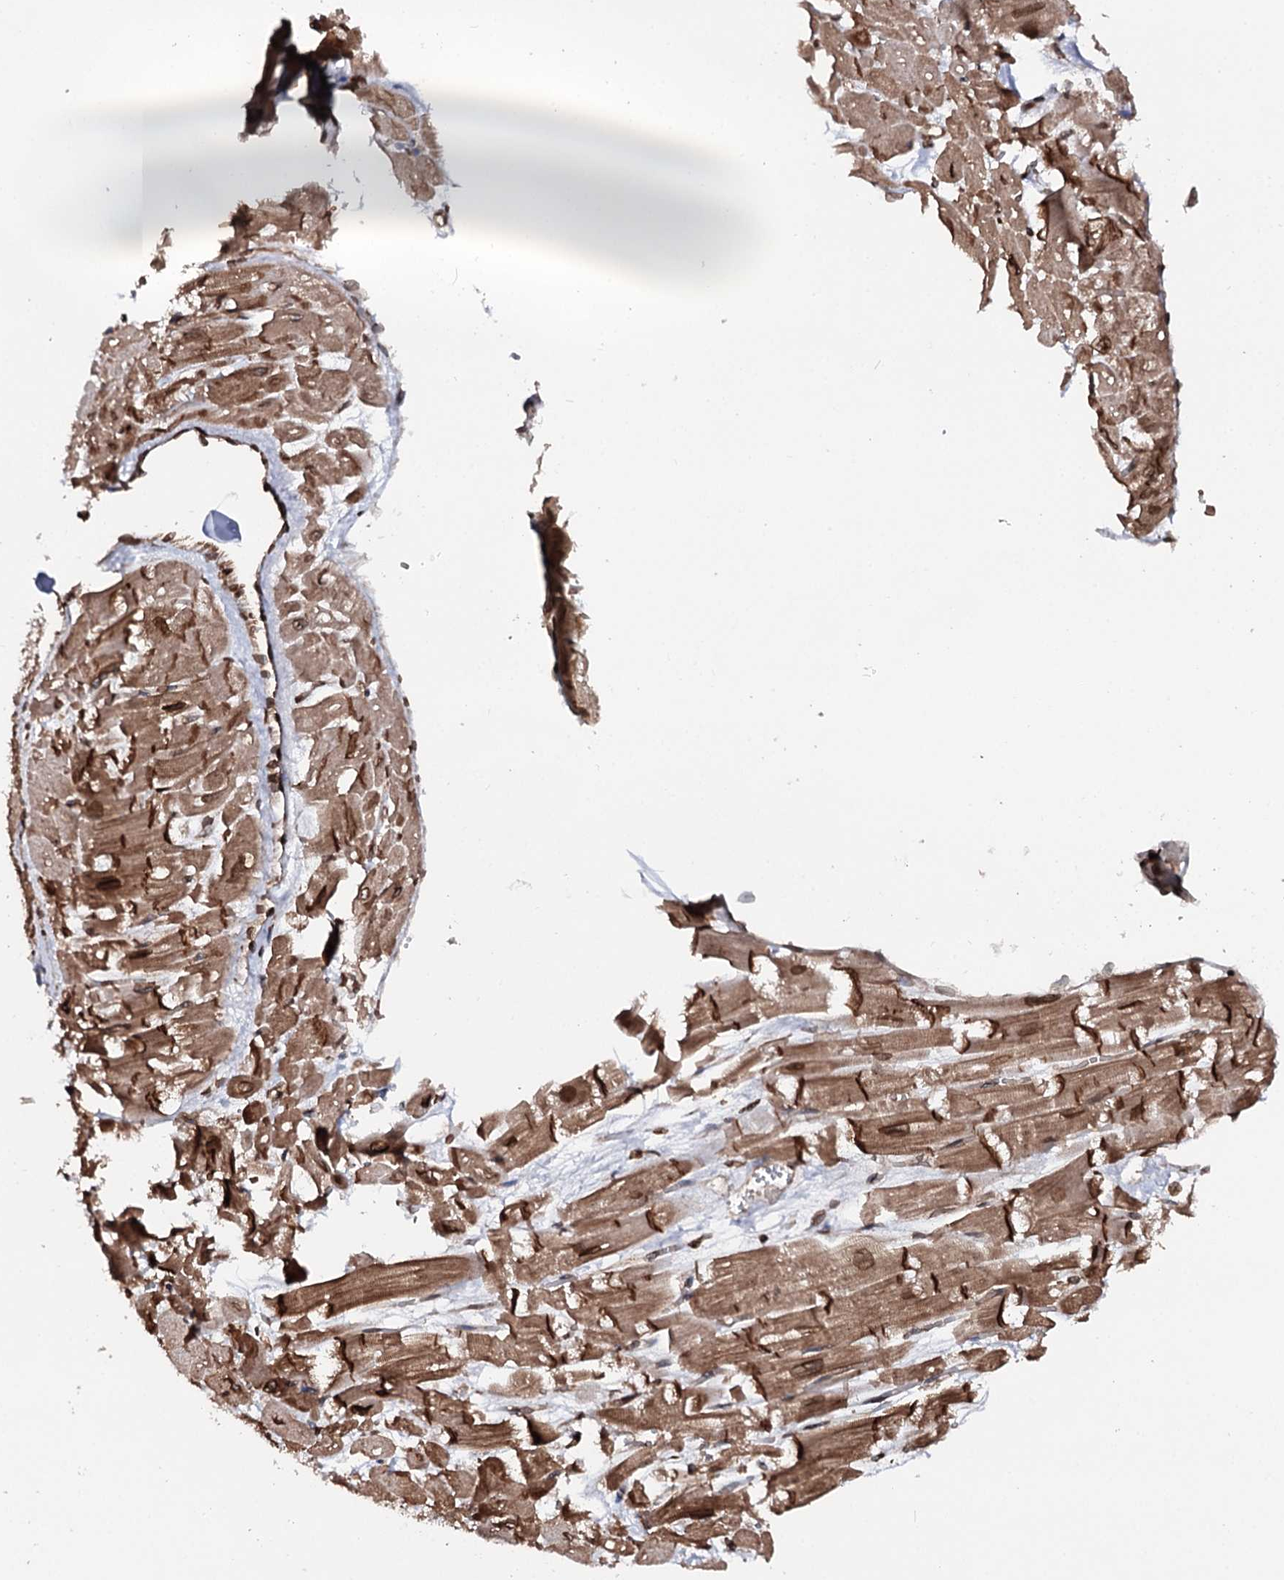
{"staining": {"intensity": "moderate", "quantity": ">75%", "location": "cytoplasmic/membranous,nuclear"}, "tissue": "heart muscle", "cell_type": "Cardiomyocytes", "image_type": "normal", "snomed": [{"axis": "morphology", "description": "Normal tissue, NOS"}, {"axis": "topography", "description": "Heart"}], "caption": "Cardiomyocytes display moderate cytoplasmic/membranous,nuclear expression in about >75% of cells in normal heart muscle.", "gene": "FGFR1OP2", "patient": {"sex": "male", "age": 54}}